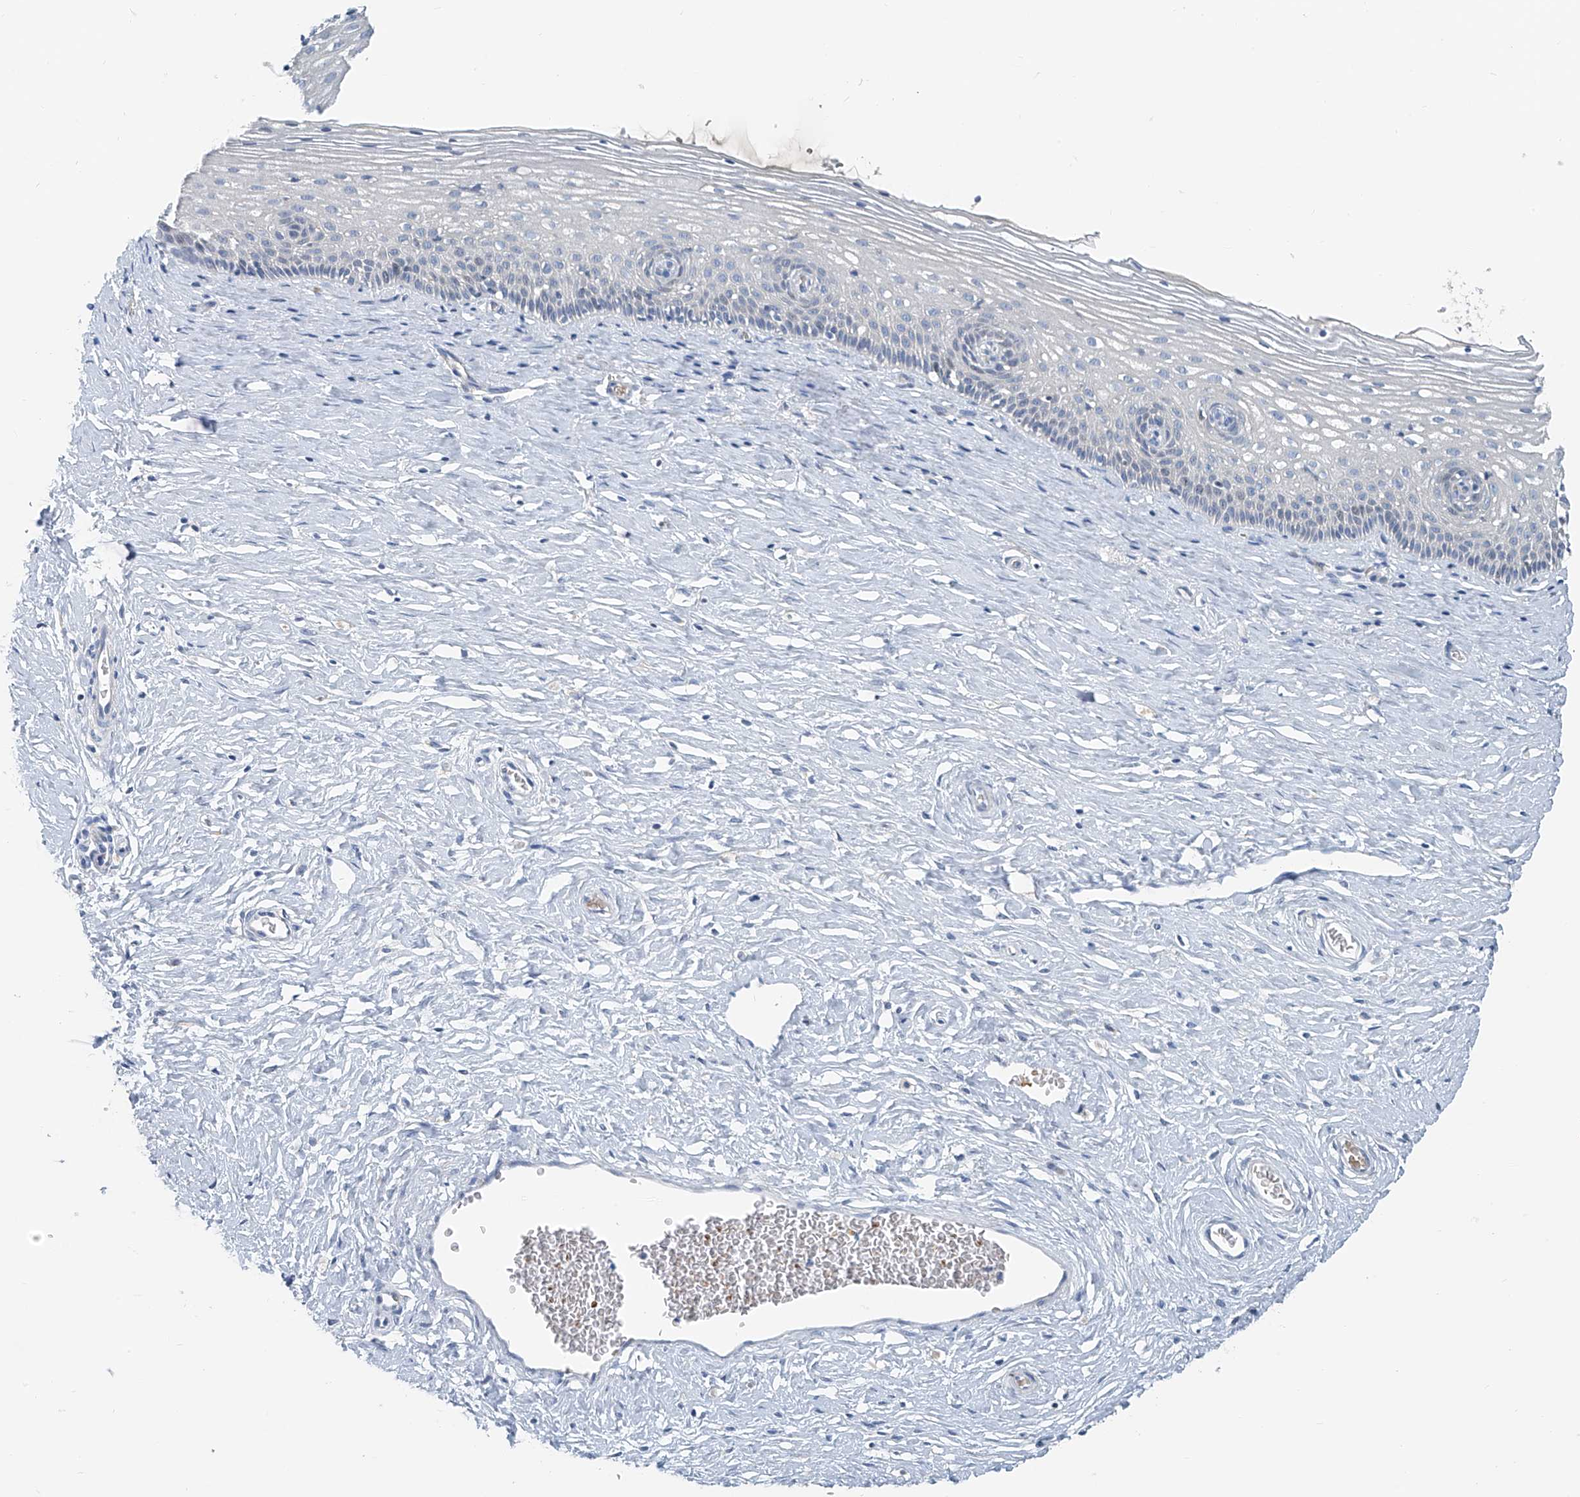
{"staining": {"intensity": "negative", "quantity": "none", "location": "none"}, "tissue": "cervix", "cell_type": "Glandular cells", "image_type": "normal", "snomed": [{"axis": "morphology", "description": "Normal tissue, NOS"}, {"axis": "topography", "description": "Cervix"}], "caption": "DAB (3,3'-diaminobenzidine) immunohistochemical staining of normal cervix demonstrates no significant positivity in glandular cells.", "gene": "FGD2", "patient": {"sex": "female", "age": 33}}